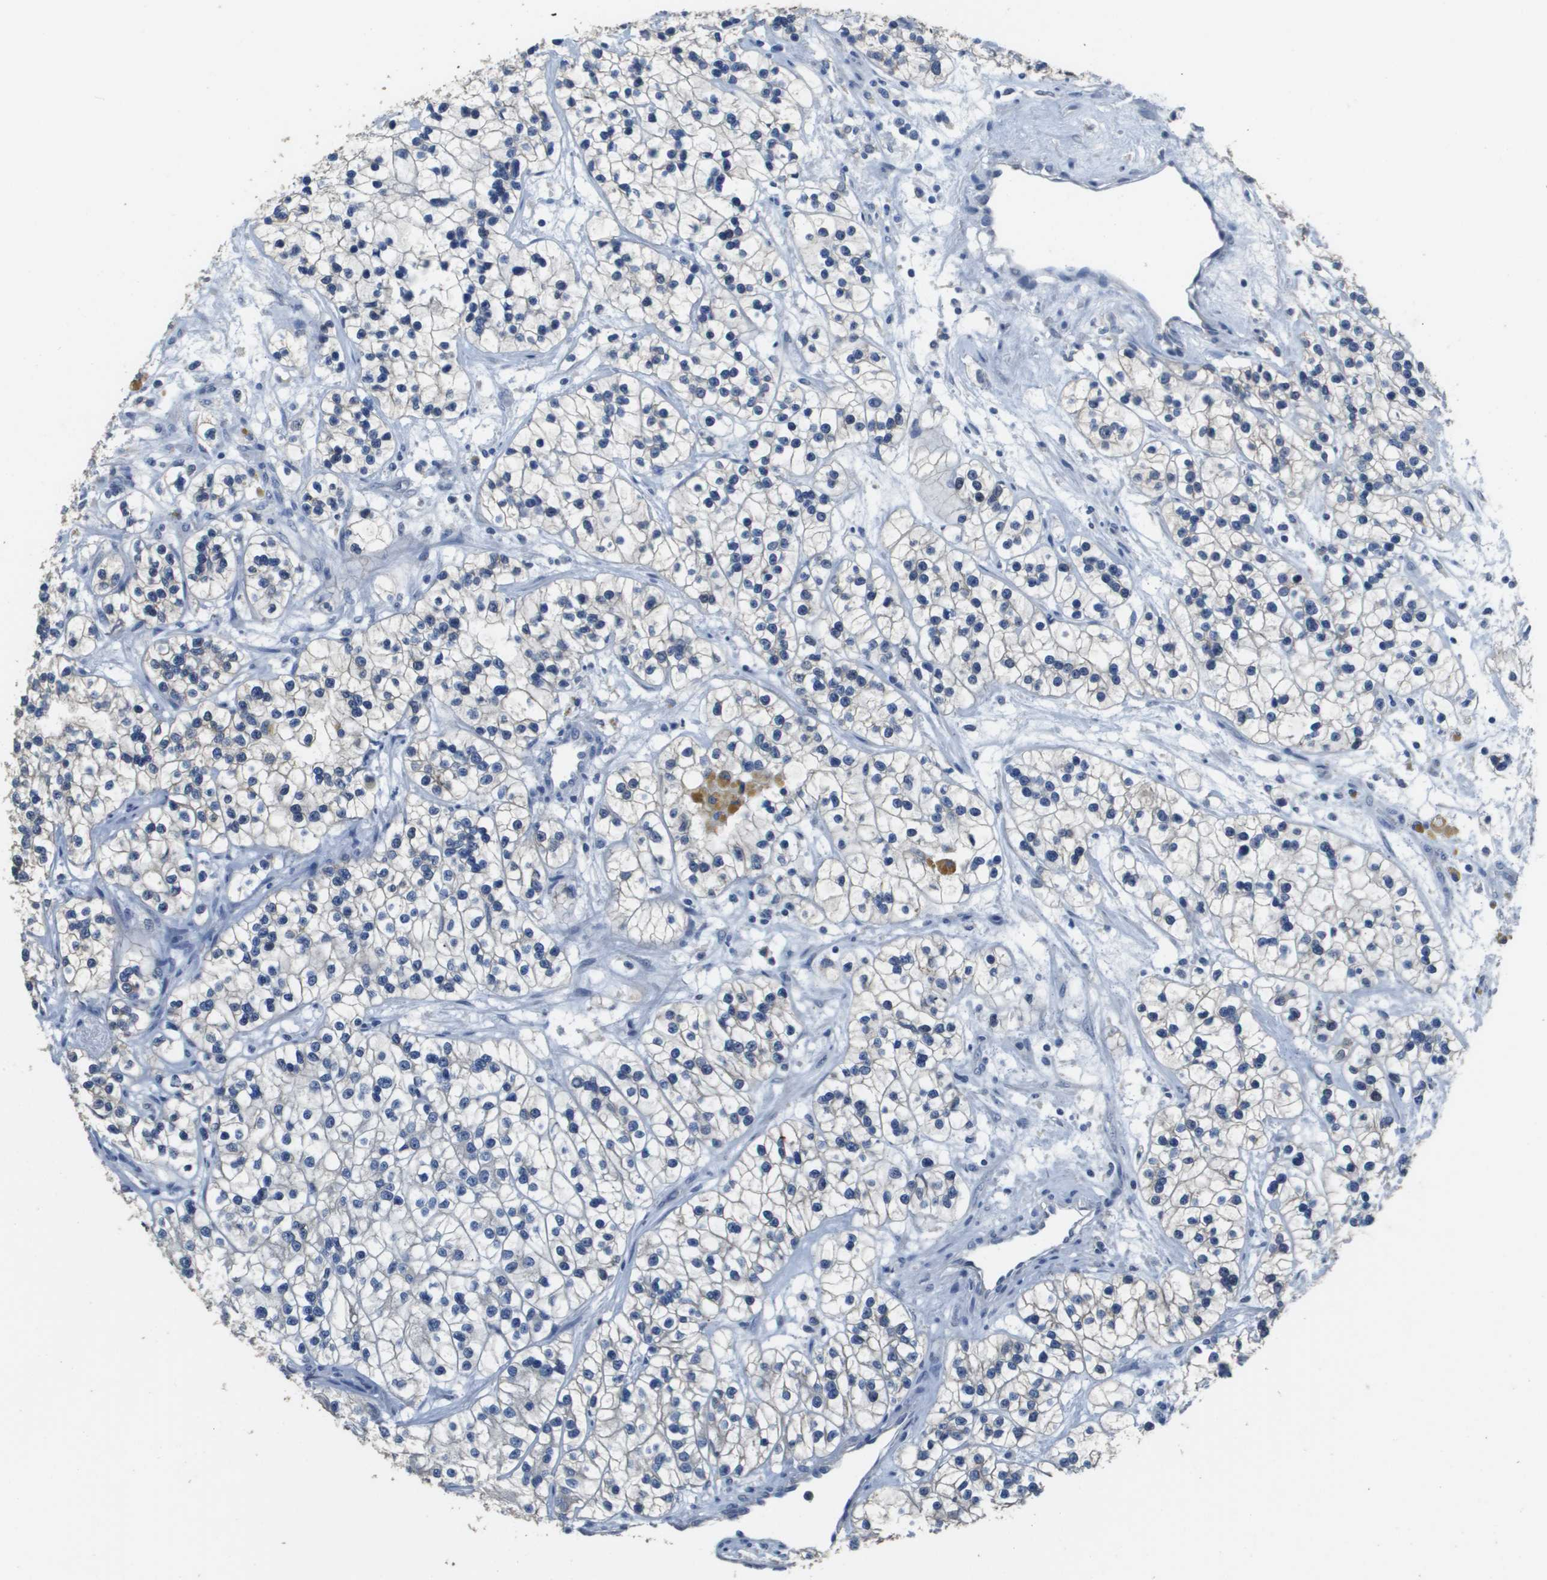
{"staining": {"intensity": "negative", "quantity": "none", "location": "none"}, "tissue": "renal cancer", "cell_type": "Tumor cells", "image_type": "cancer", "snomed": [{"axis": "morphology", "description": "Adenocarcinoma, NOS"}, {"axis": "topography", "description": "Kidney"}], "caption": "The IHC photomicrograph has no significant expression in tumor cells of renal adenocarcinoma tissue.", "gene": "MT3", "patient": {"sex": "female", "age": 57}}